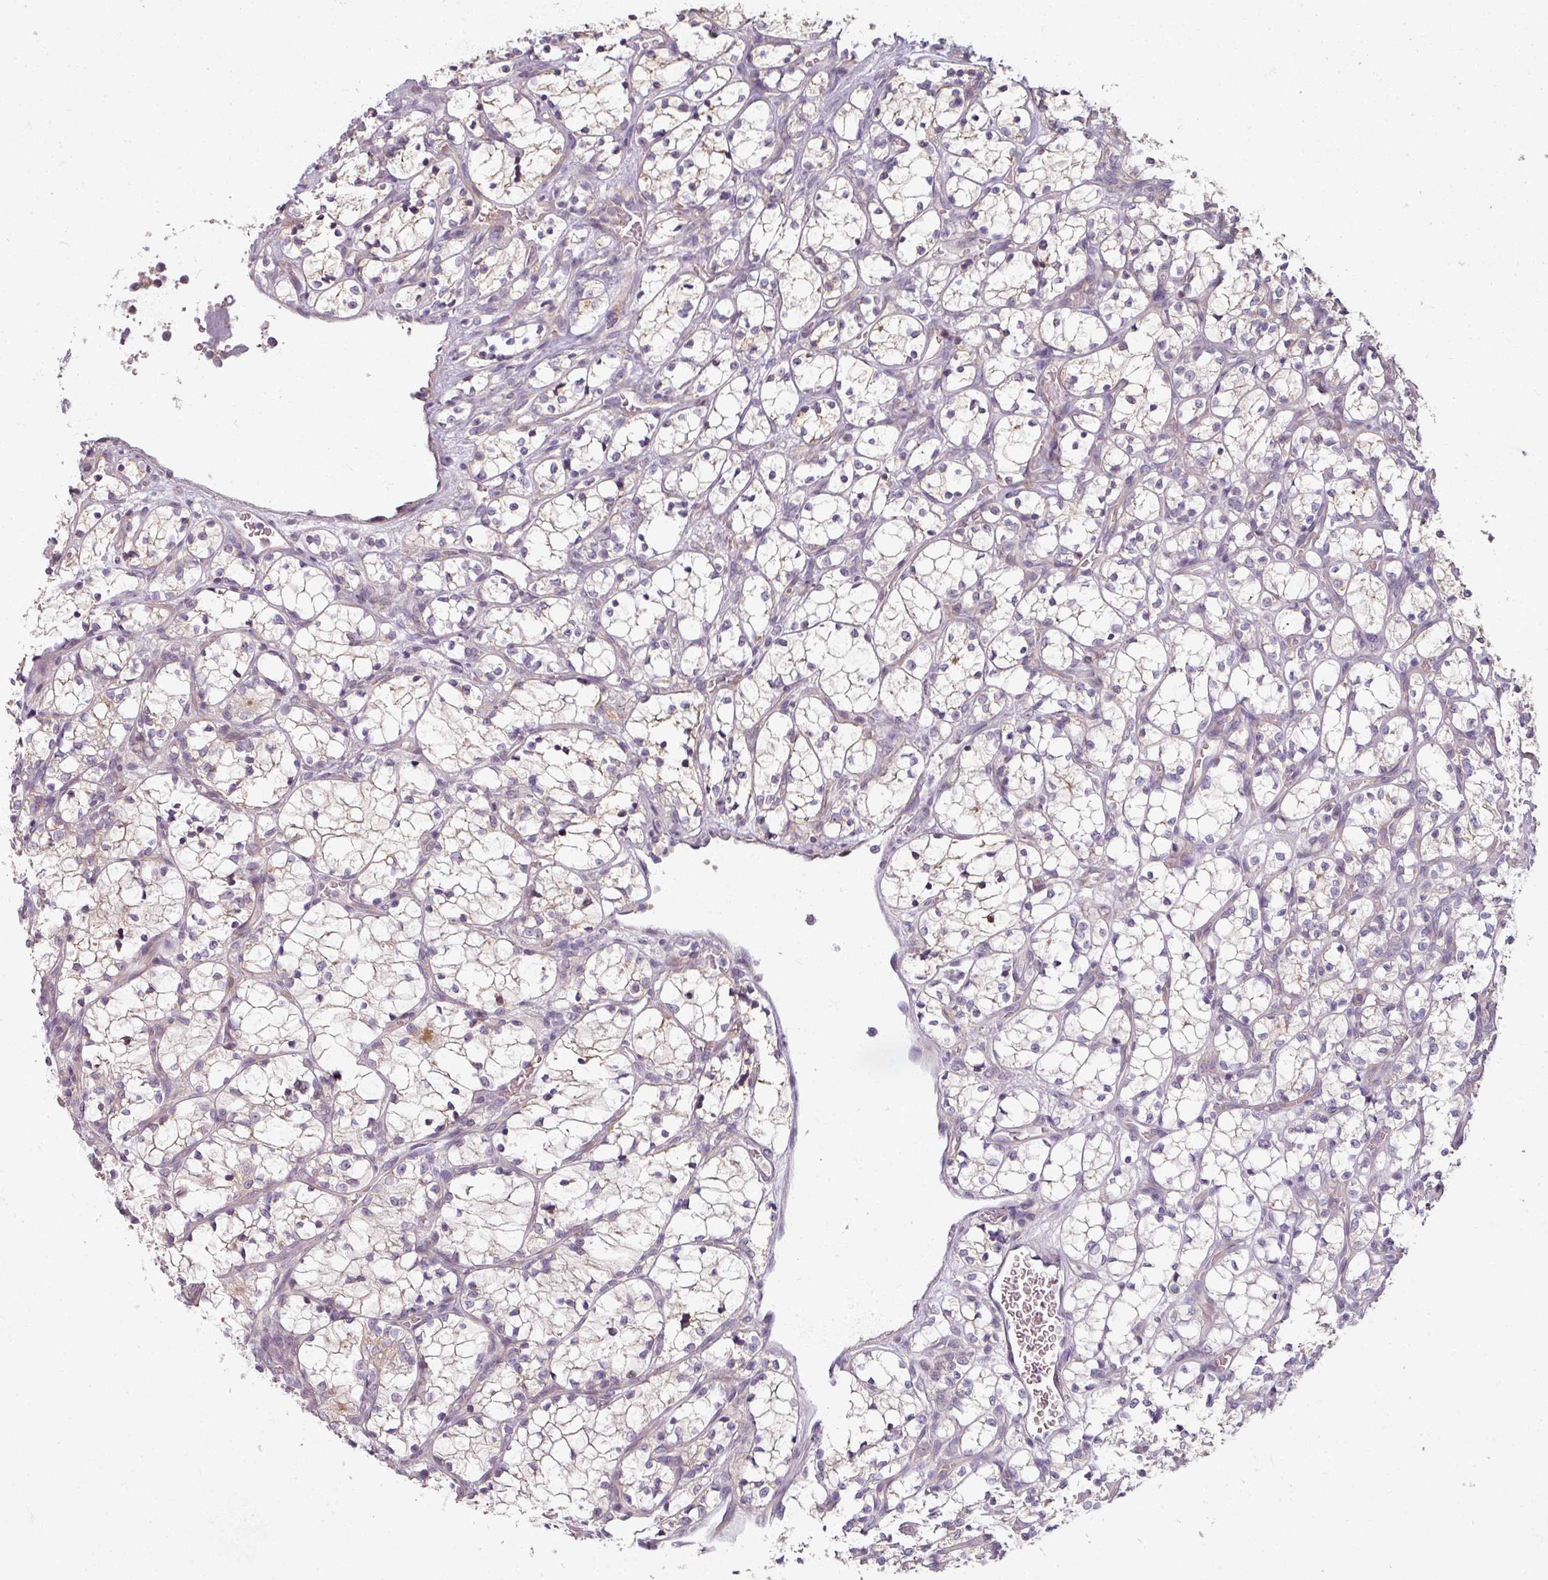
{"staining": {"intensity": "weak", "quantity": "25%-75%", "location": "cytoplasmic/membranous"}, "tissue": "renal cancer", "cell_type": "Tumor cells", "image_type": "cancer", "snomed": [{"axis": "morphology", "description": "Adenocarcinoma, NOS"}, {"axis": "topography", "description": "Kidney"}], "caption": "Adenocarcinoma (renal) was stained to show a protein in brown. There is low levels of weak cytoplasmic/membranous staining in approximately 25%-75% of tumor cells.", "gene": "MYMK", "patient": {"sex": "female", "age": 69}}